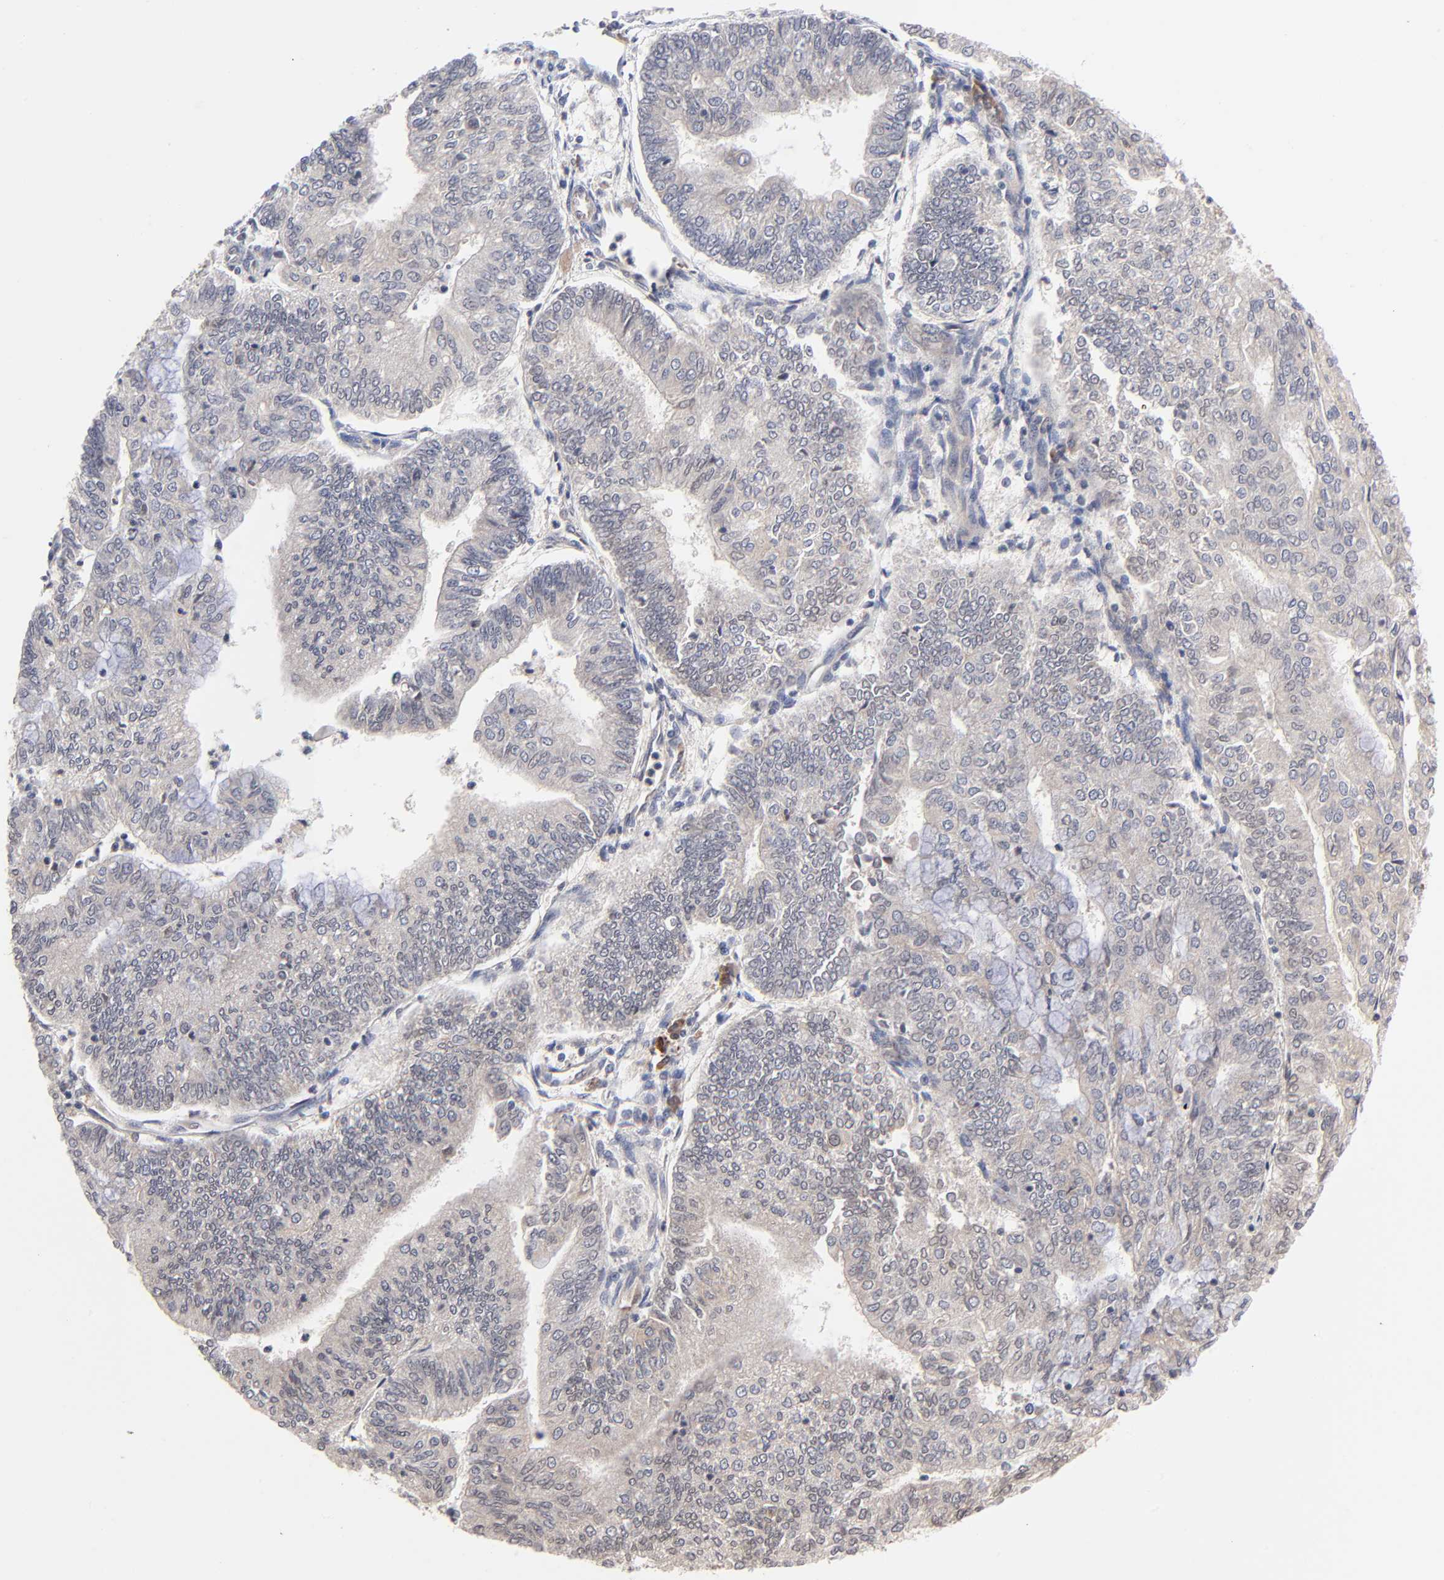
{"staining": {"intensity": "weak", "quantity": ">75%", "location": "cytoplasmic/membranous"}, "tissue": "endometrial cancer", "cell_type": "Tumor cells", "image_type": "cancer", "snomed": [{"axis": "morphology", "description": "Adenocarcinoma, NOS"}, {"axis": "topography", "description": "Endometrium"}], "caption": "This micrograph shows IHC staining of endometrial adenocarcinoma, with low weak cytoplasmic/membranous expression in about >75% of tumor cells.", "gene": "CASP10", "patient": {"sex": "female", "age": 59}}